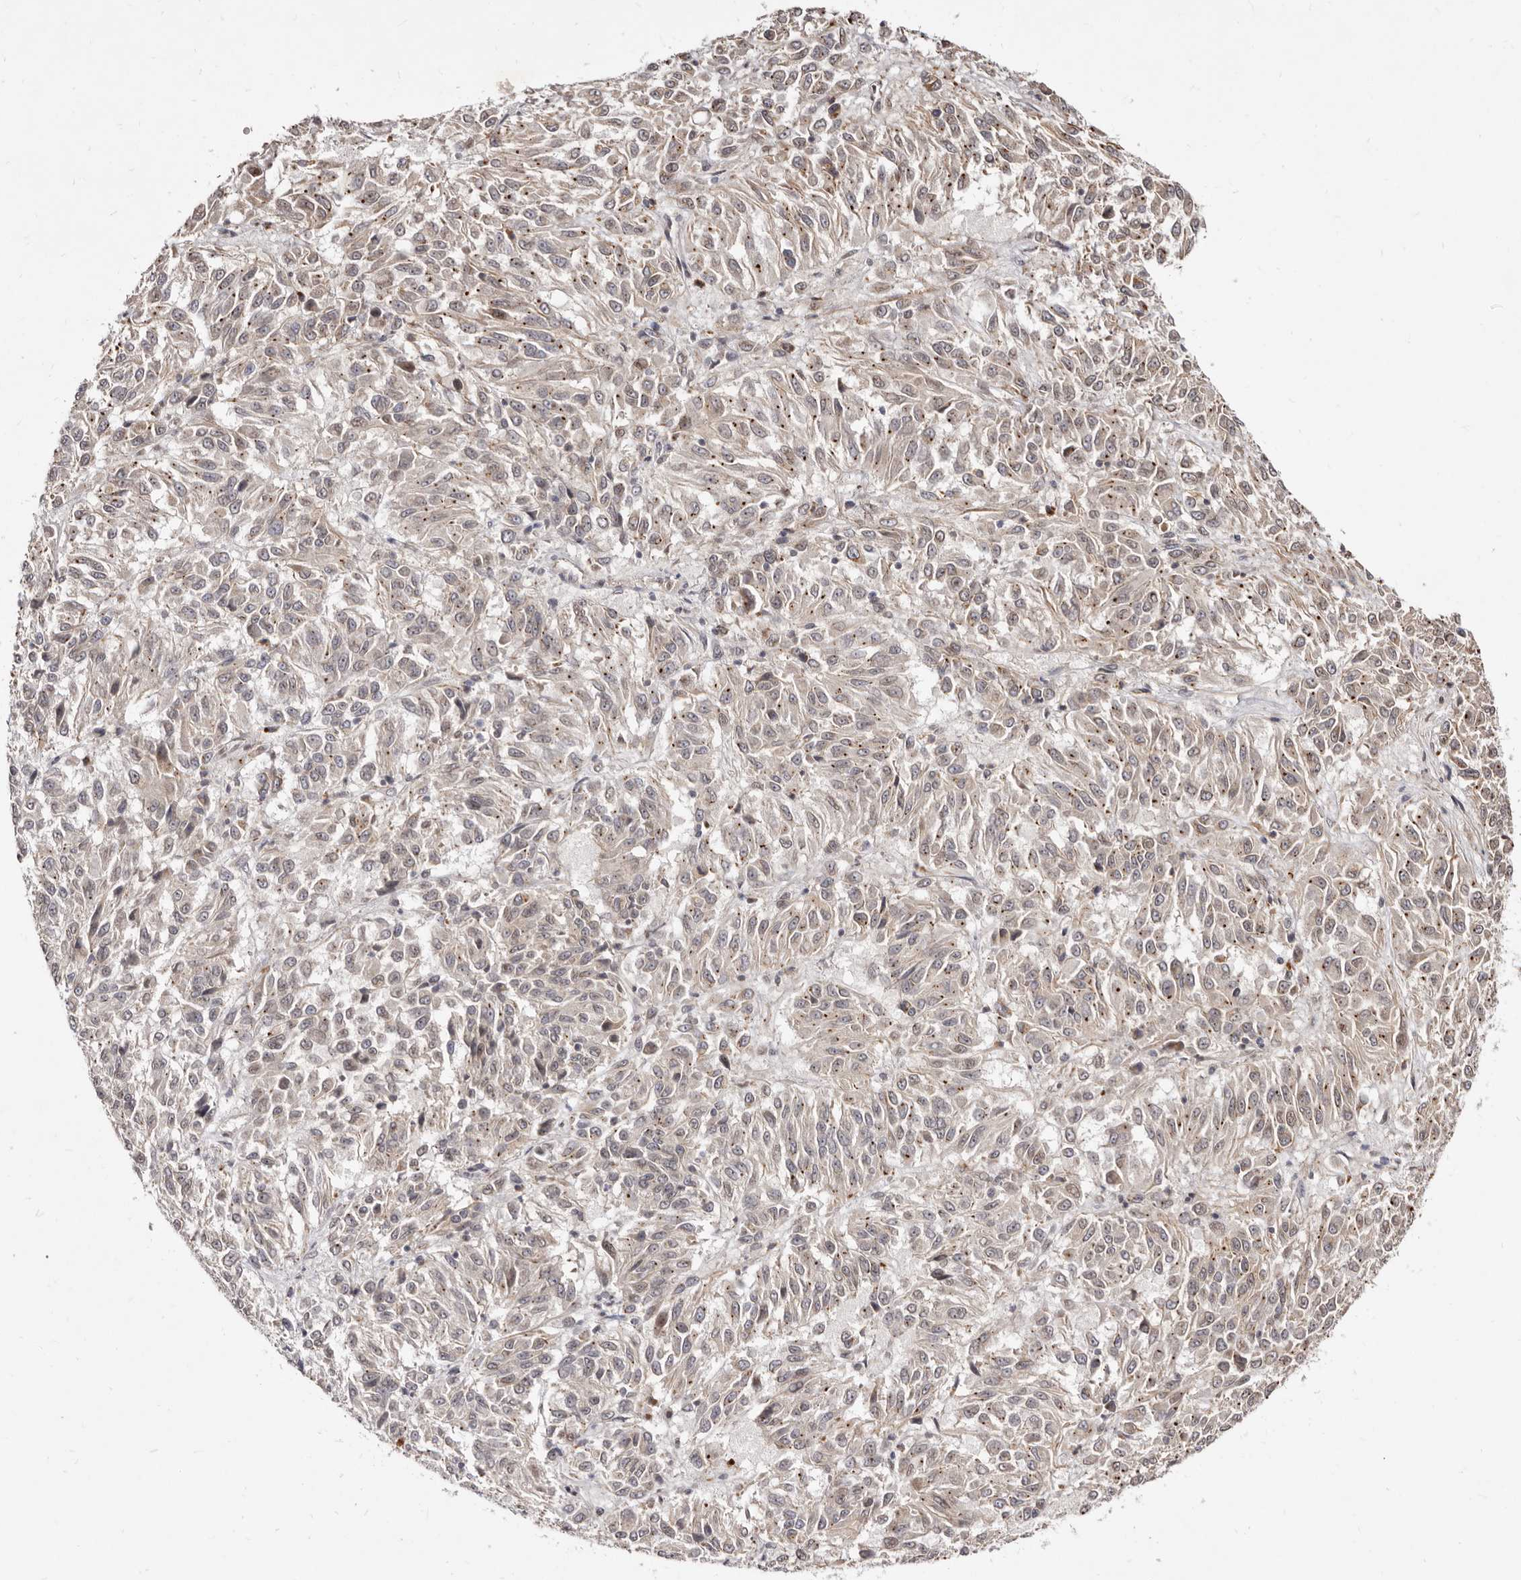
{"staining": {"intensity": "weak", "quantity": ">75%", "location": "cytoplasmic/membranous"}, "tissue": "melanoma", "cell_type": "Tumor cells", "image_type": "cancer", "snomed": [{"axis": "morphology", "description": "Malignant melanoma, Metastatic site"}, {"axis": "topography", "description": "Lung"}], "caption": "Melanoma tissue displays weak cytoplasmic/membranous expression in approximately >75% of tumor cells", "gene": "LCORL", "patient": {"sex": "male", "age": 64}}